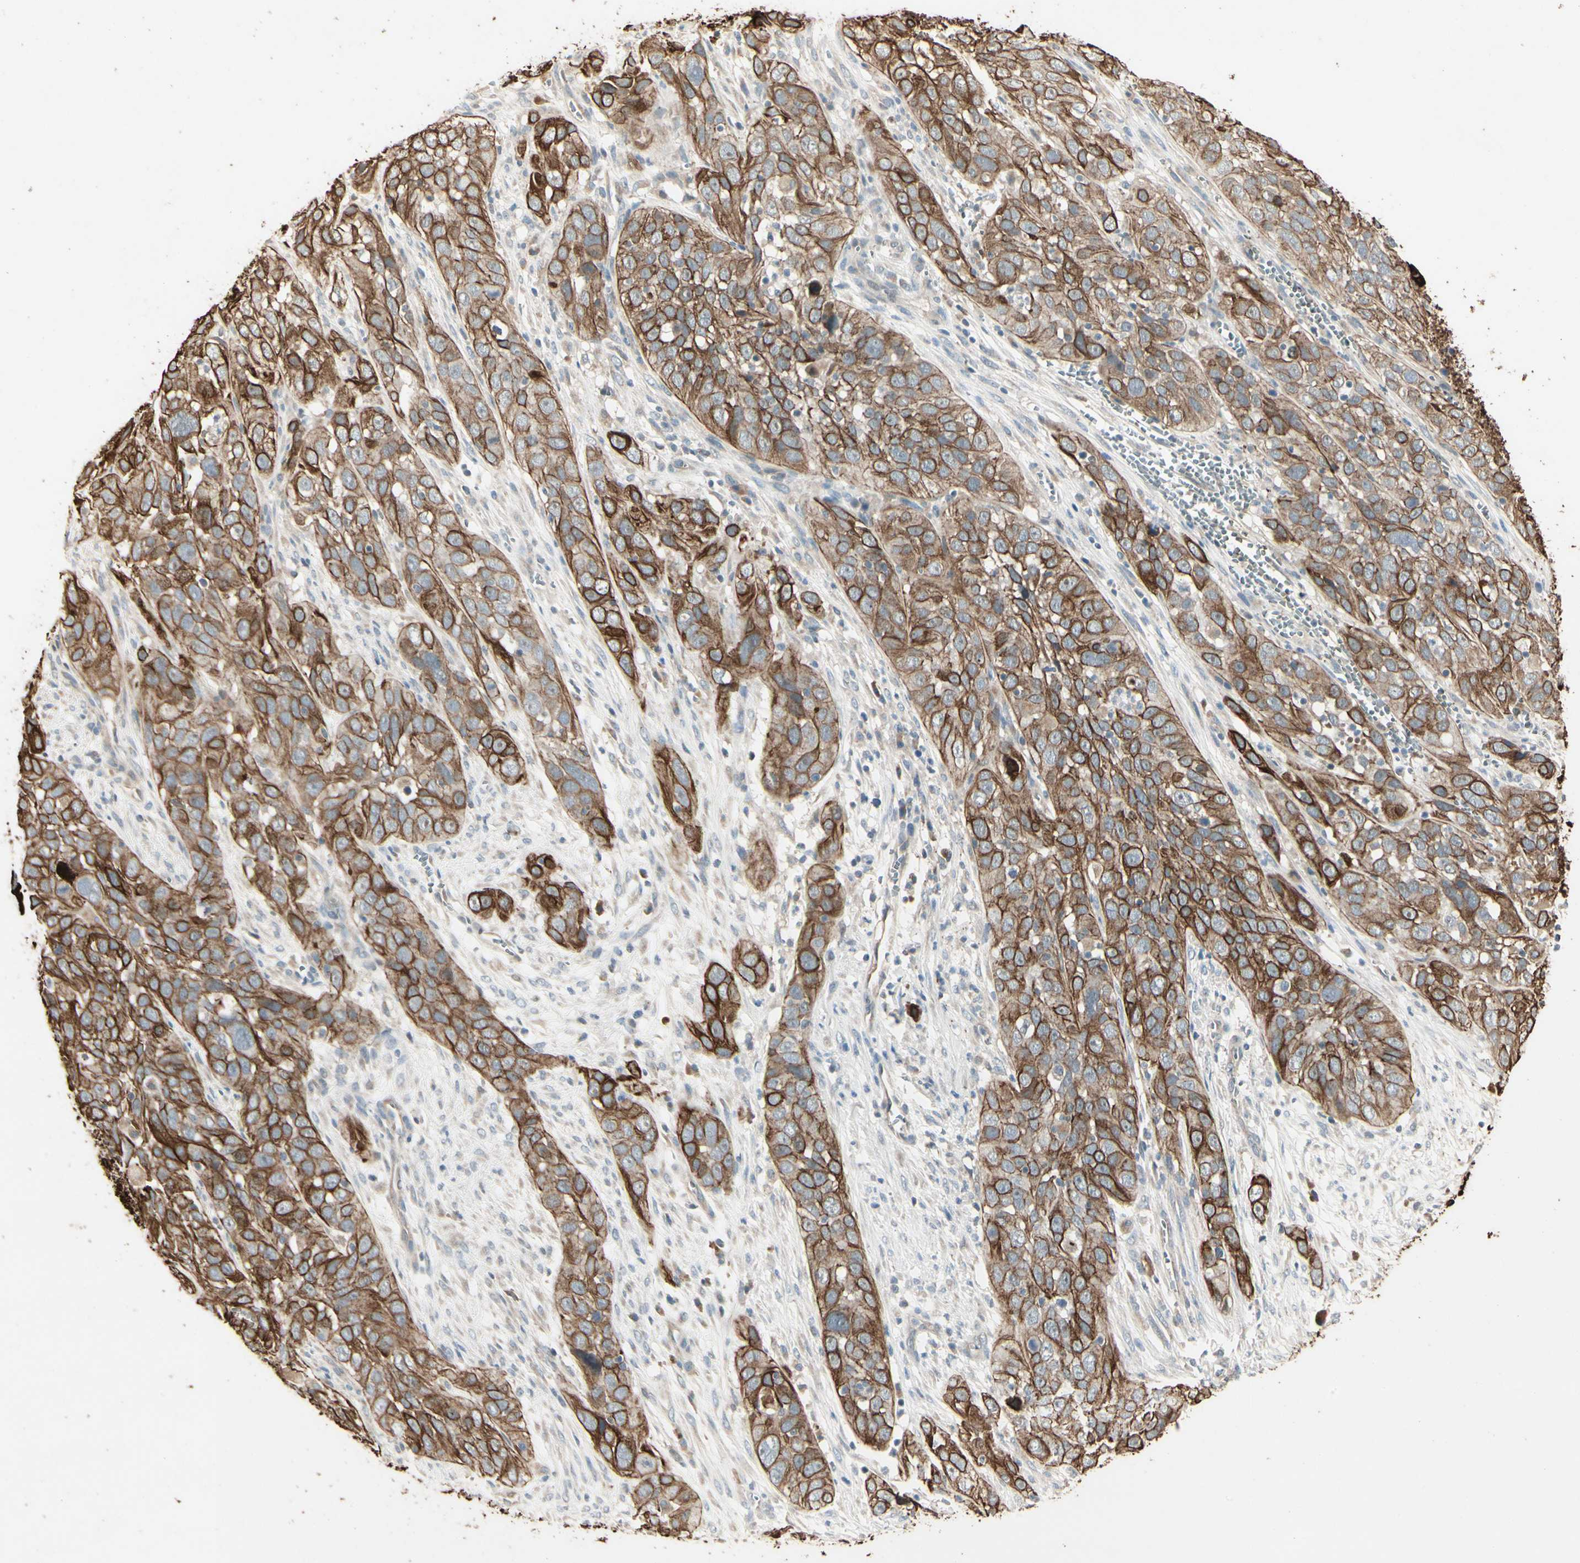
{"staining": {"intensity": "strong", "quantity": ">75%", "location": "cytoplasmic/membranous"}, "tissue": "cervical cancer", "cell_type": "Tumor cells", "image_type": "cancer", "snomed": [{"axis": "morphology", "description": "Squamous cell carcinoma, NOS"}, {"axis": "topography", "description": "Cervix"}], "caption": "Squamous cell carcinoma (cervical) stained with a protein marker demonstrates strong staining in tumor cells.", "gene": "SKIL", "patient": {"sex": "female", "age": 32}}